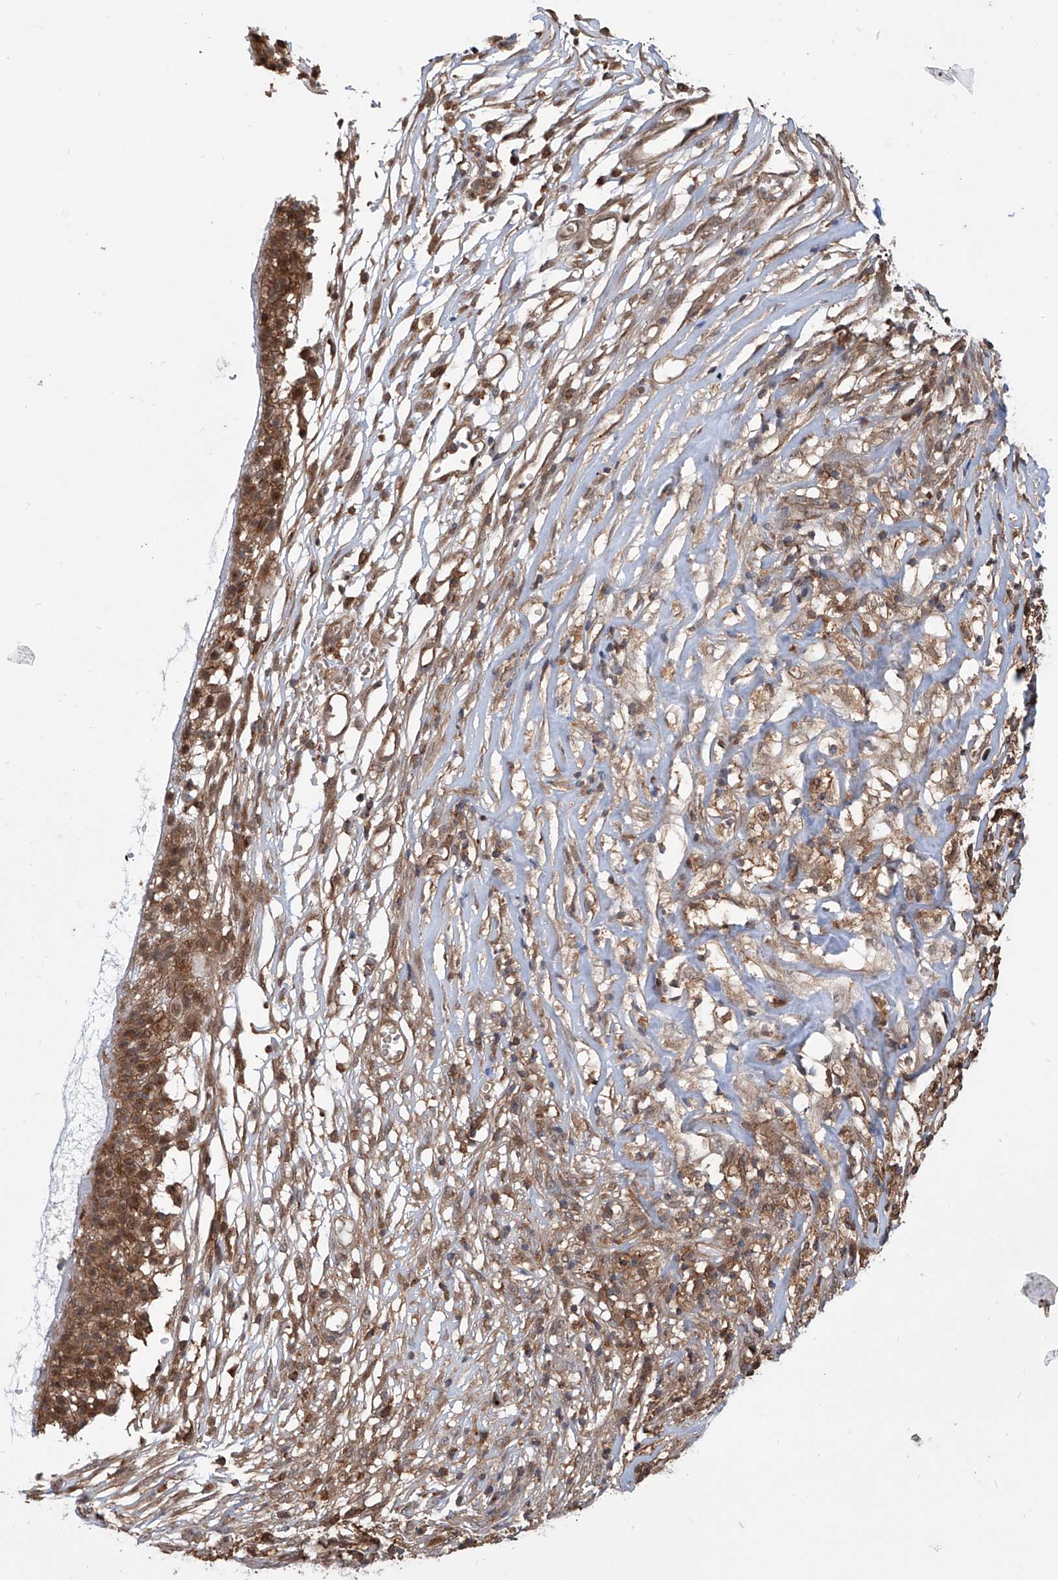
{"staining": {"intensity": "moderate", "quantity": "<25%", "location": "cytoplasmic/membranous,nuclear"}, "tissue": "ovarian cancer", "cell_type": "Tumor cells", "image_type": "cancer", "snomed": [{"axis": "morphology", "description": "Carcinoma, endometroid"}, {"axis": "topography", "description": "Ovary"}], "caption": "Human ovarian endometroid carcinoma stained with a protein marker reveals moderate staining in tumor cells.", "gene": "HOXC8", "patient": {"sex": "female", "age": 42}}